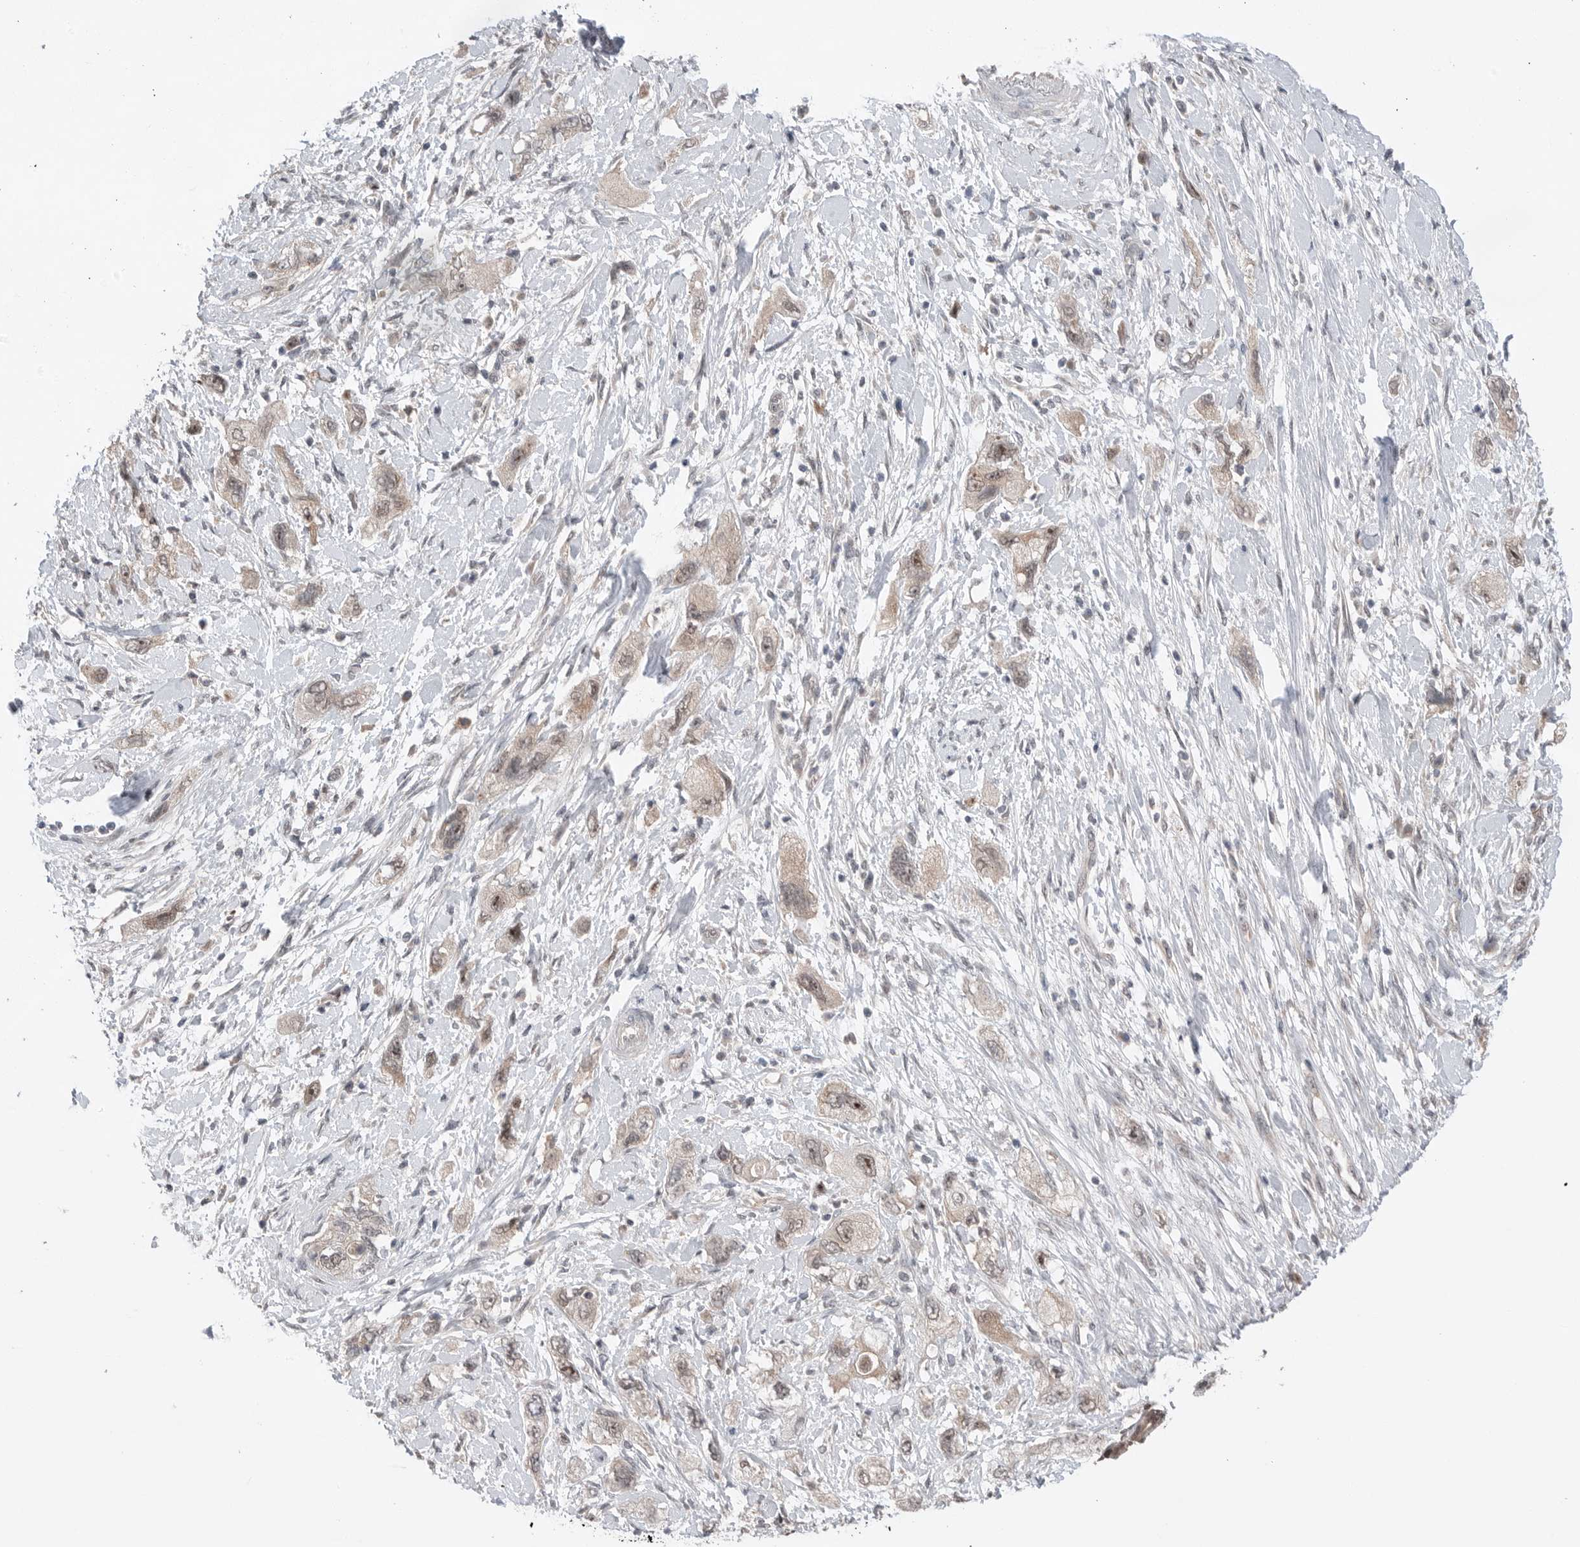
{"staining": {"intensity": "weak", "quantity": ">75%", "location": "cytoplasmic/membranous,nuclear"}, "tissue": "pancreatic cancer", "cell_type": "Tumor cells", "image_type": "cancer", "snomed": [{"axis": "morphology", "description": "Adenocarcinoma, NOS"}, {"axis": "topography", "description": "Pancreas"}], "caption": "Protein staining by IHC shows weak cytoplasmic/membranous and nuclear expression in approximately >75% of tumor cells in pancreatic adenocarcinoma. The staining was performed using DAB, with brown indicating positive protein expression. Nuclei are stained blue with hematoxylin.", "gene": "NTAQ1", "patient": {"sex": "female", "age": 73}}